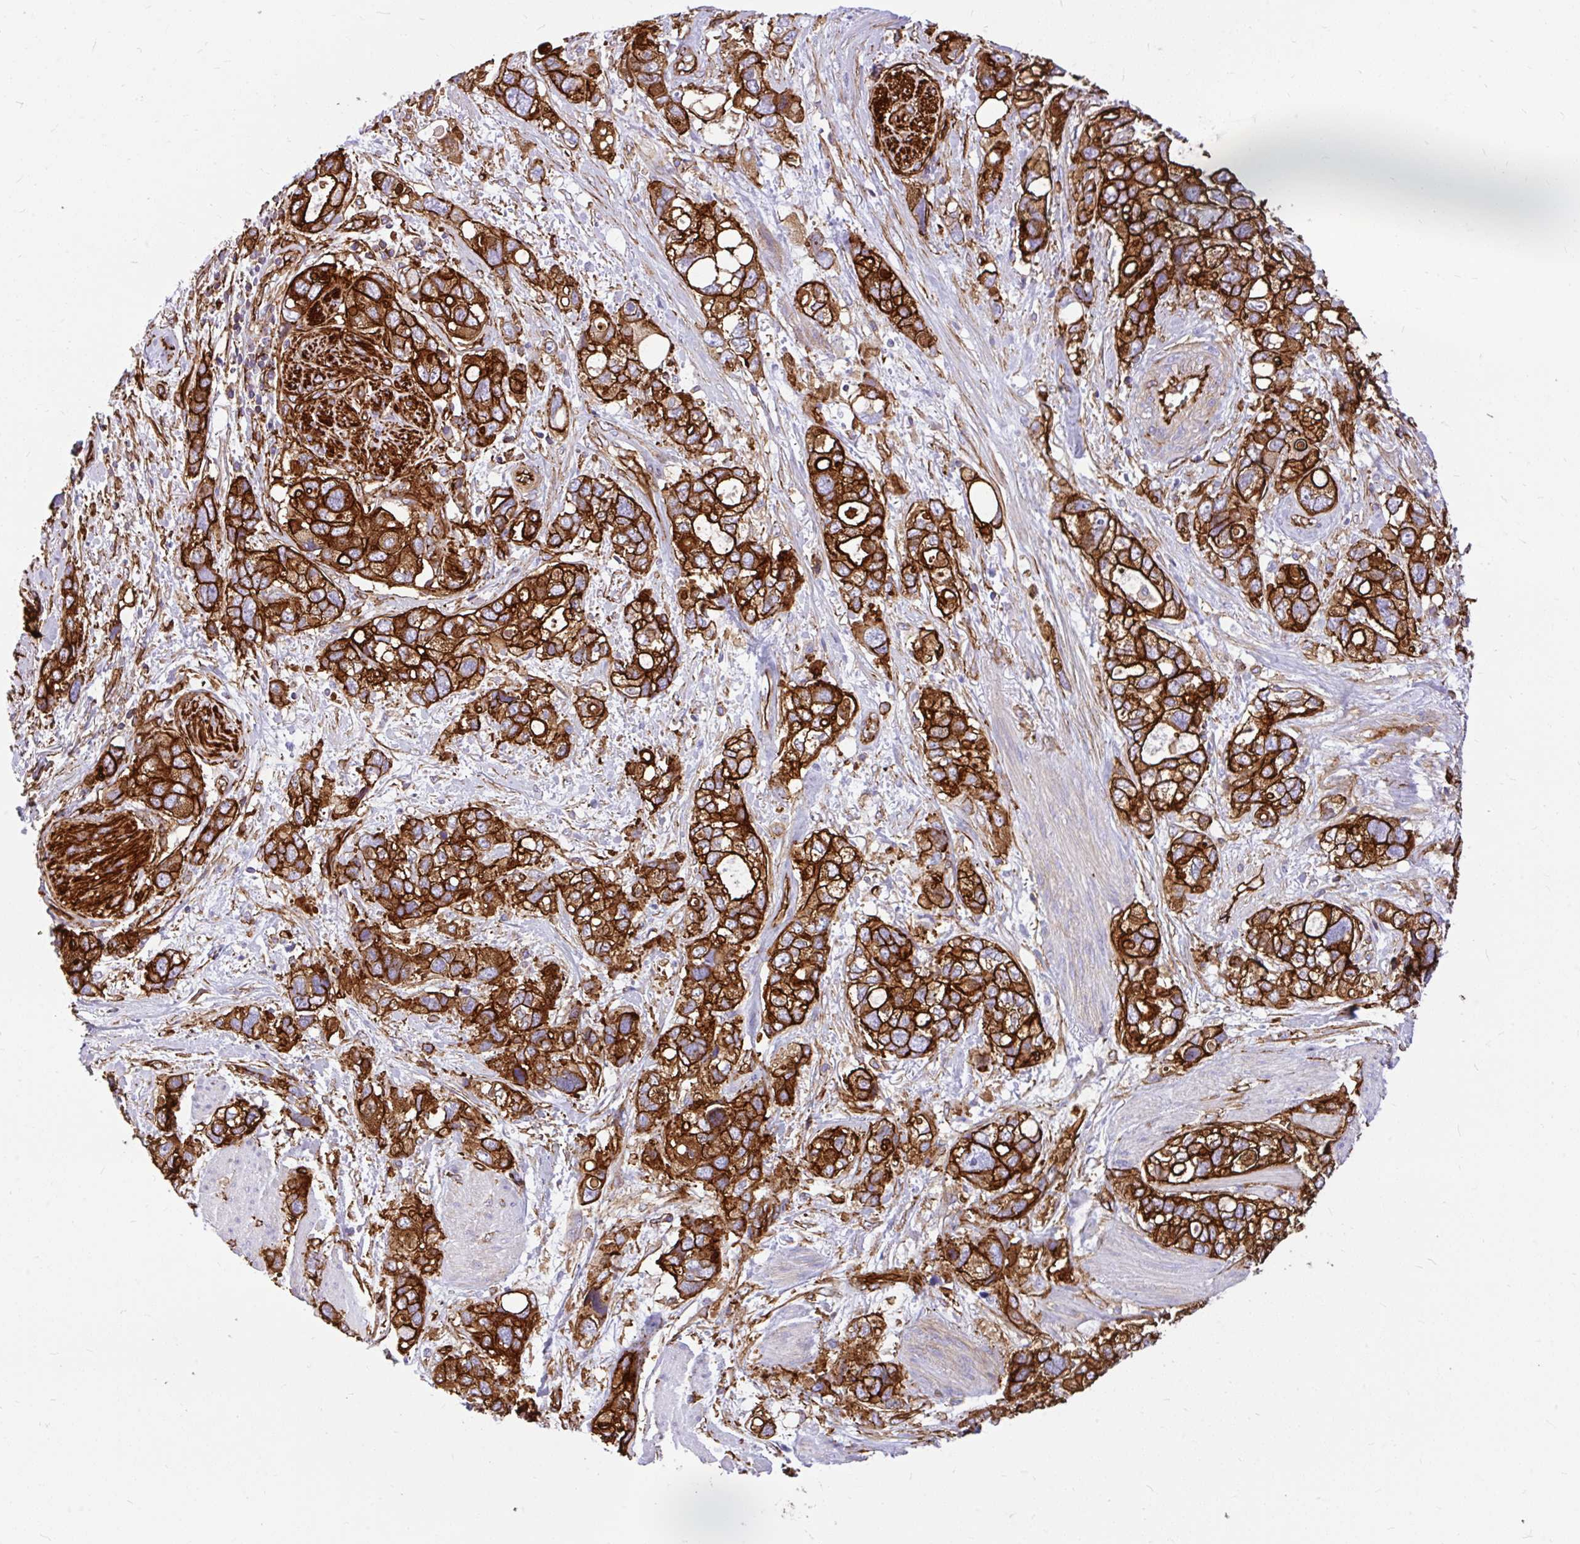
{"staining": {"intensity": "strong", "quantity": ">75%", "location": "cytoplasmic/membranous"}, "tissue": "stomach cancer", "cell_type": "Tumor cells", "image_type": "cancer", "snomed": [{"axis": "morphology", "description": "Adenocarcinoma, NOS"}, {"axis": "topography", "description": "Stomach, upper"}], "caption": "Brown immunohistochemical staining in stomach cancer exhibits strong cytoplasmic/membranous positivity in about >75% of tumor cells.", "gene": "MAP1LC3B", "patient": {"sex": "female", "age": 81}}